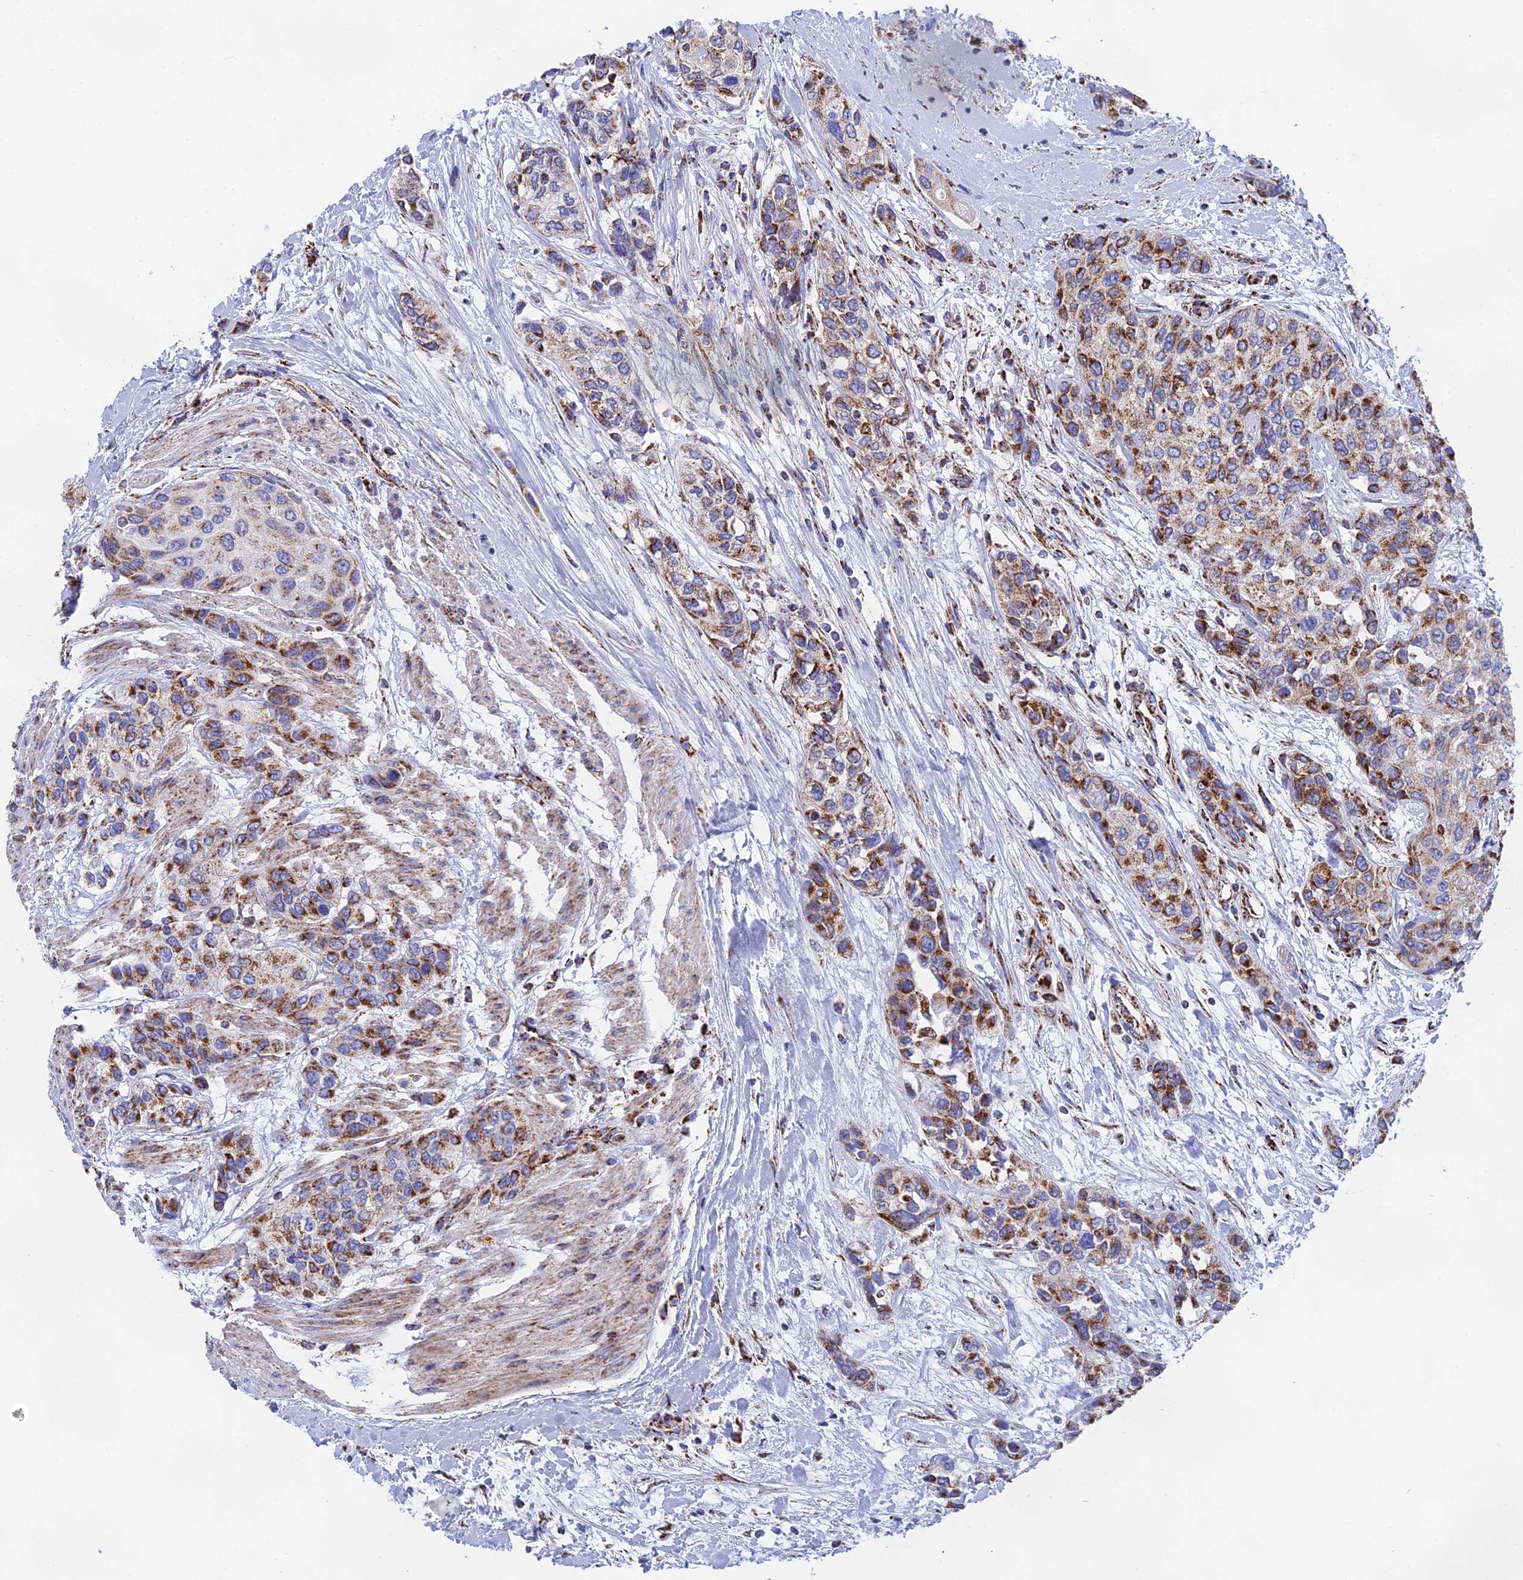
{"staining": {"intensity": "strong", "quantity": "25%-75%", "location": "cytoplasmic/membranous"}, "tissue": "urothelial cancer", "cell_type": "Tumor cells", "image_type": "cancer", "snomed": [{"axis": "morphology", "description": "Normal tissue, NOS"}, {"axis": "morphology", "description": "Urothelial carcinoma, High grade"}, {"axis": "topography", "description": "Vascular tissue"}, {"axis": "topography", "description": "Urinary bladder"}], "caption": "Tumor cells show high levels of strong cytoplasmic/membranous expression in about 25%-75% of cells in human urothelial carcinoma (high-grade). (Brightfield microscopy of DAB IHC at high magnification).", "gene": "NDUFA5", "patient": {"sex": "female", "age": 56}}